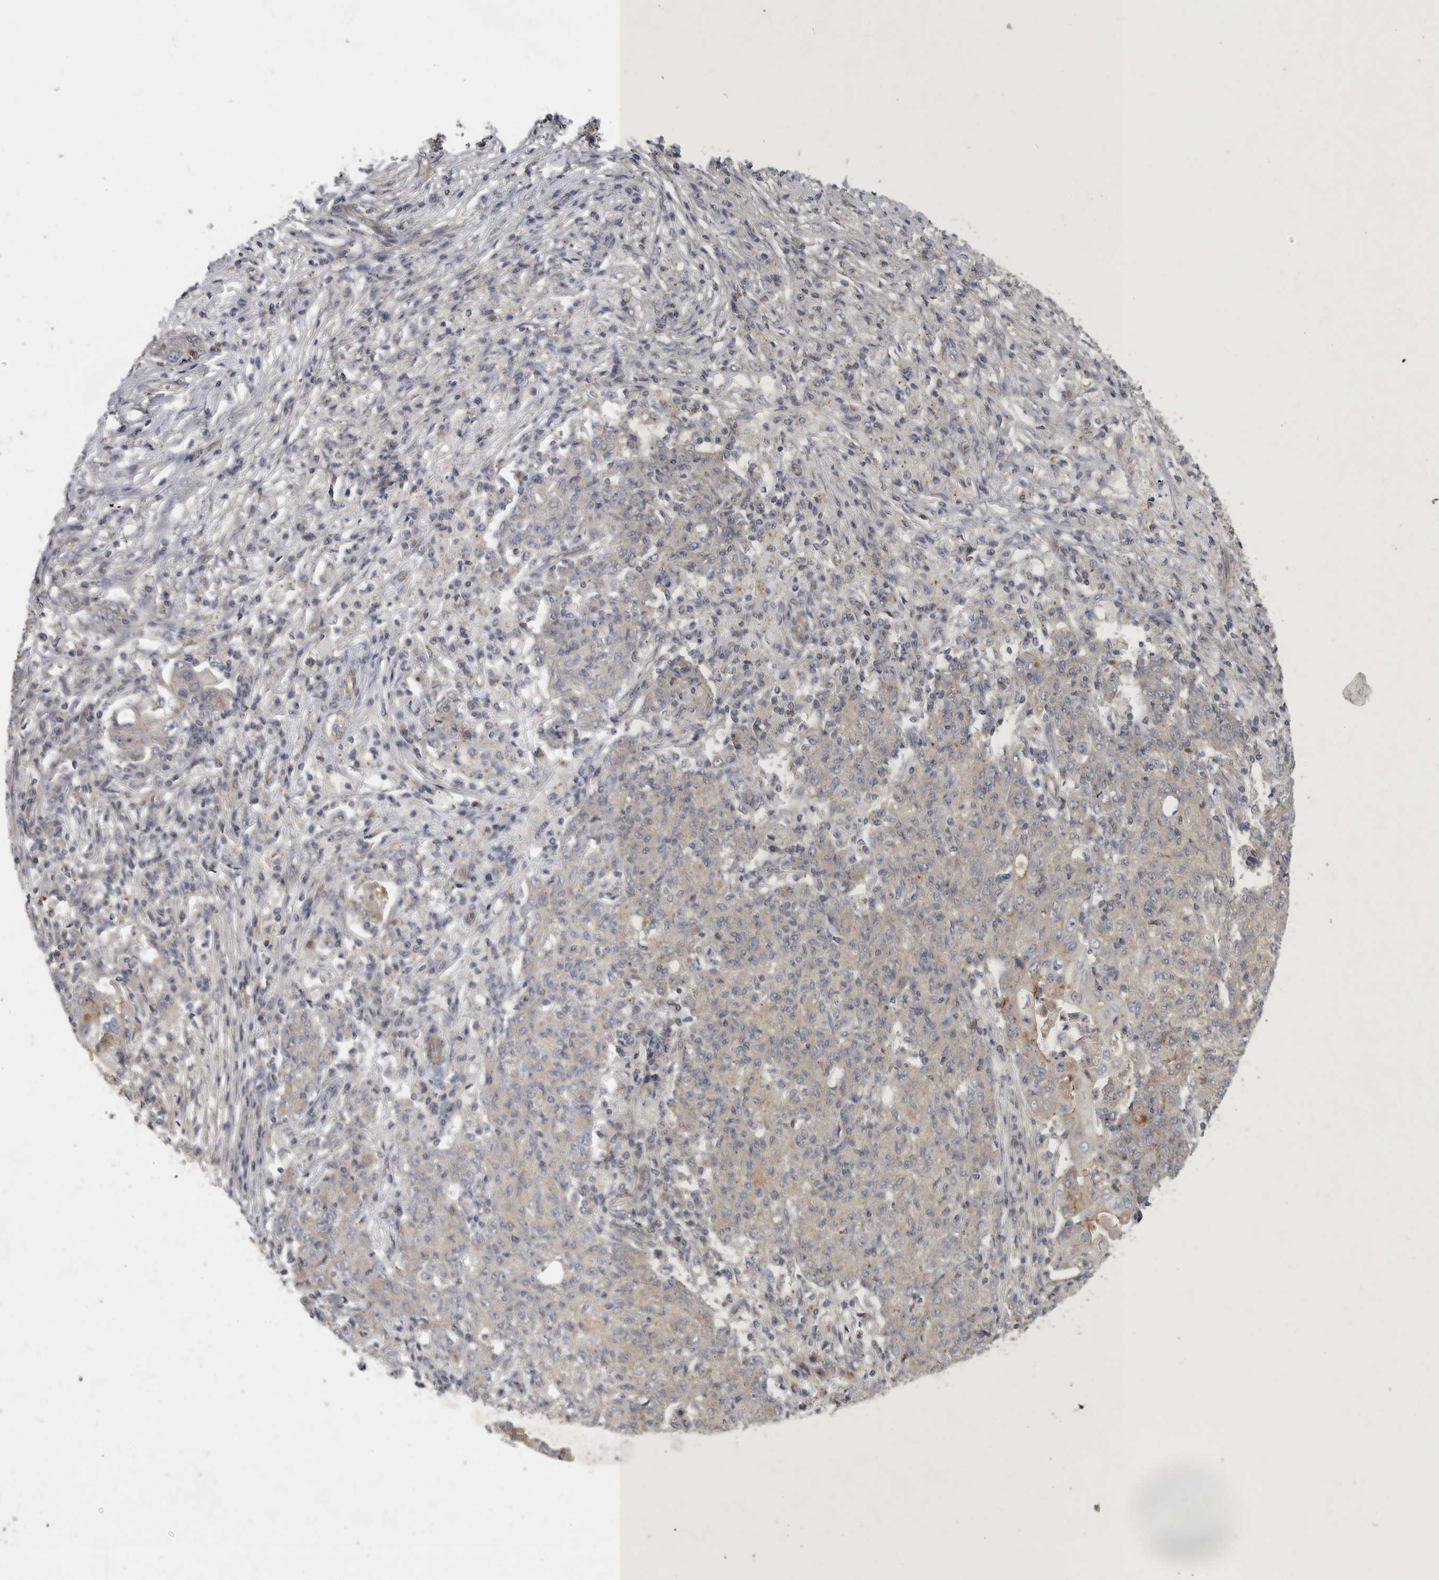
{"staining": {"intensity": "negative", "quantity": "none", "location": "none"}, "tissue": "ovarian cancer", "cell_type": "Tumor cells", "image_type": "cancer", "snomed": [{"axis": "morphology", "description": "Carcinoma, endometroid"}, {"axis": "topography", "description": "Ovary"}], "caption": "This photomicrograph is of endometroid carcinoma (ovarian) stained with immunohistochemistry to label a protein in brown with the nuclei are counter-stained blue. There is no expression in tumor cells. The staining was performed using DAB to visualize the protein expression in brown, while the nuclei were stained in blue with hematoxylin (Magnification: 20x).", "gene": "MLPH", "patient": {"sex": "female", "age": 42}}